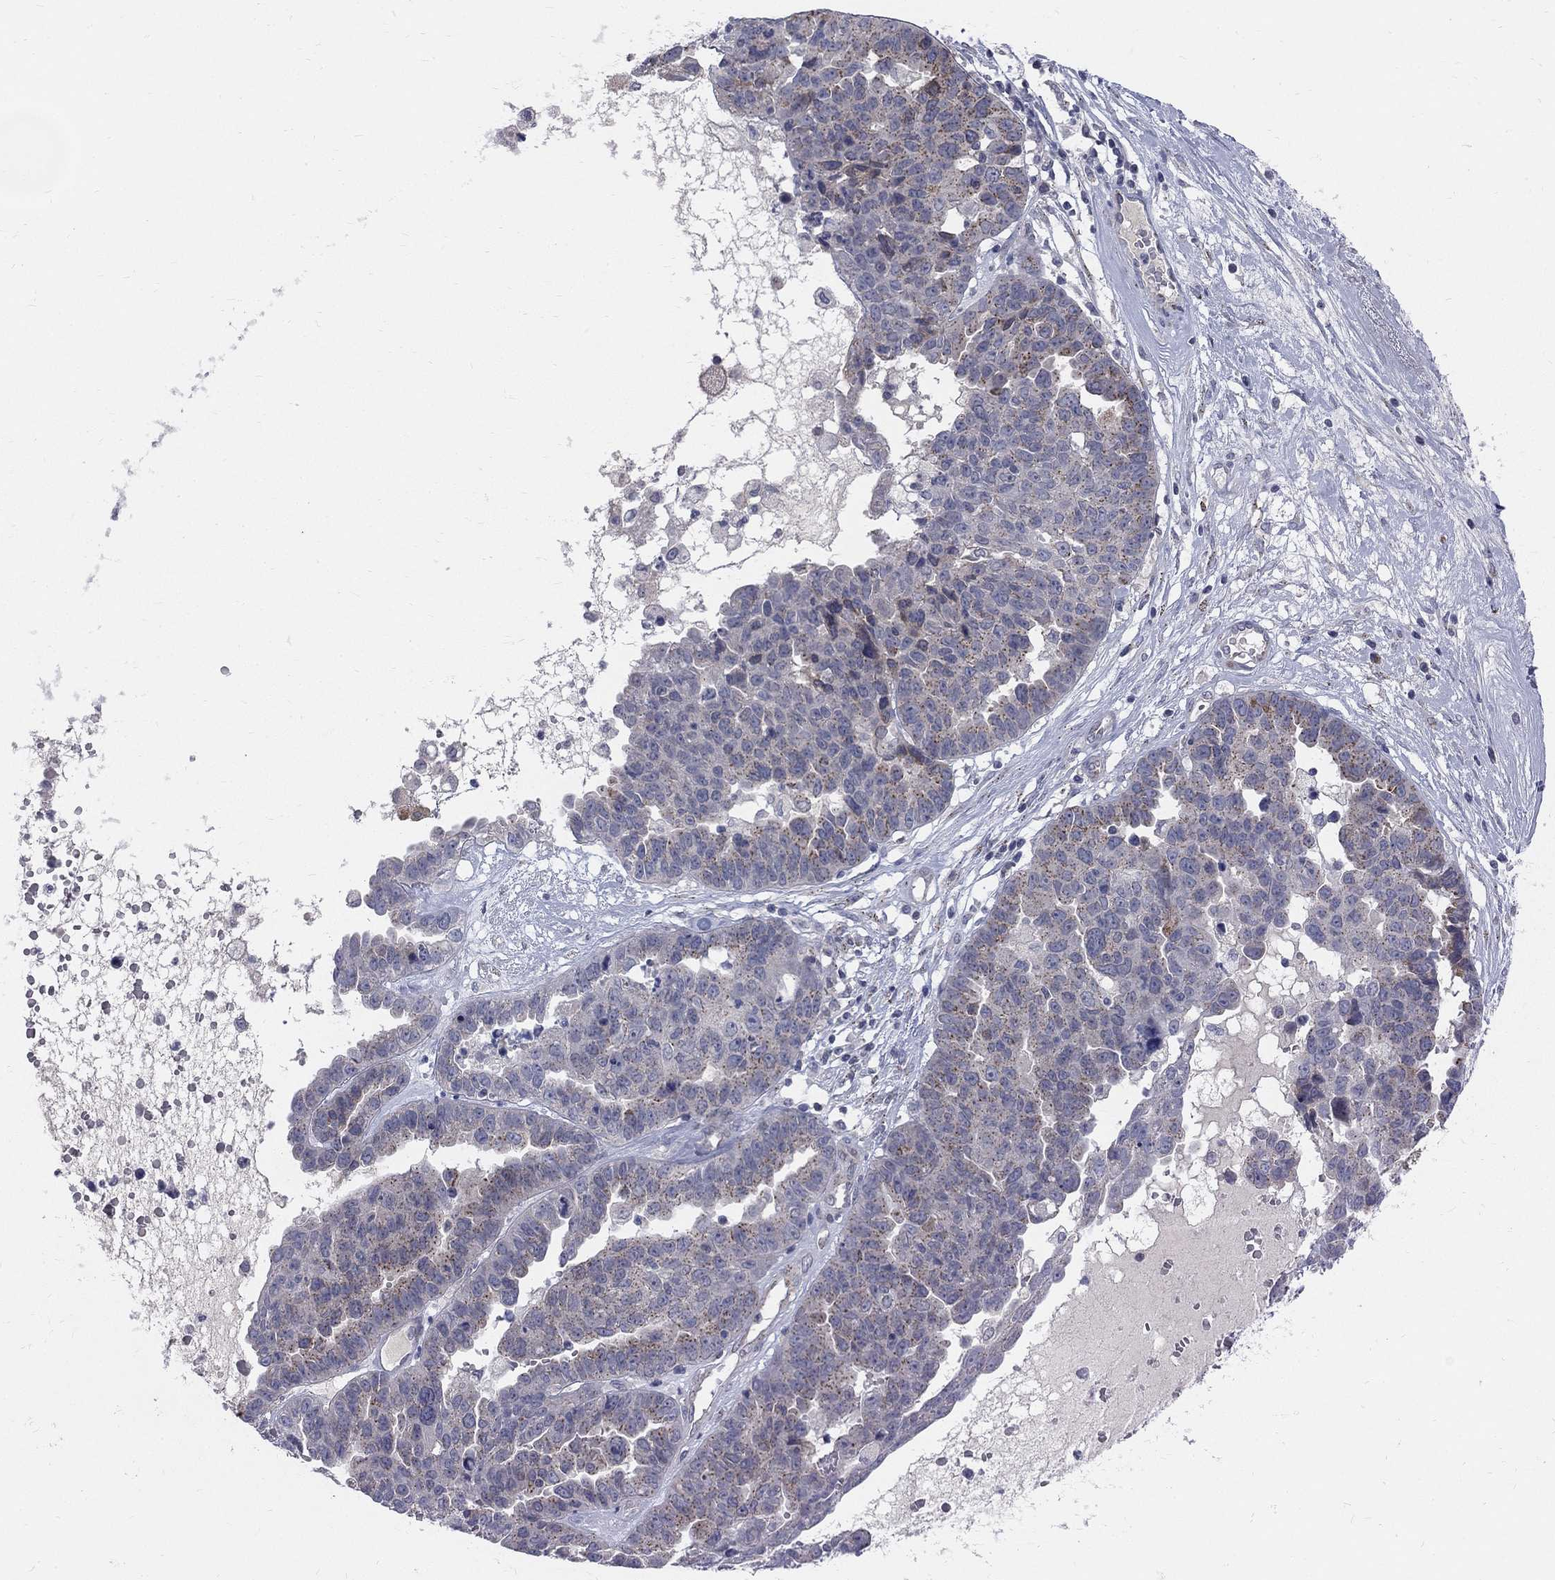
{"staining": {"intensity": "moderate", "quantity": "<25%", "location": "cytoplasmic/membranous"}, "tissue": "ovarian cancer", "cell_type": "Tumor cells", "image_type": "cancer", "snomed": [{"axis": "morphology", "description": "Cystadenocarcinoma, serous, NOS"}, {"axis": "topography", "description": "Ovary"}], "caption": "Immunohistochemistry (IHC) (DAB (3,3'-diaminobenzidine)) staining of ovarian cancer (serous cystadenocarcinoma) reveals moderate cytoplasmic/membranous protein expression in approximately <25% of tumor cells.", "gene": "PANK3", "patient": {"sex": "female", "age": 87}}